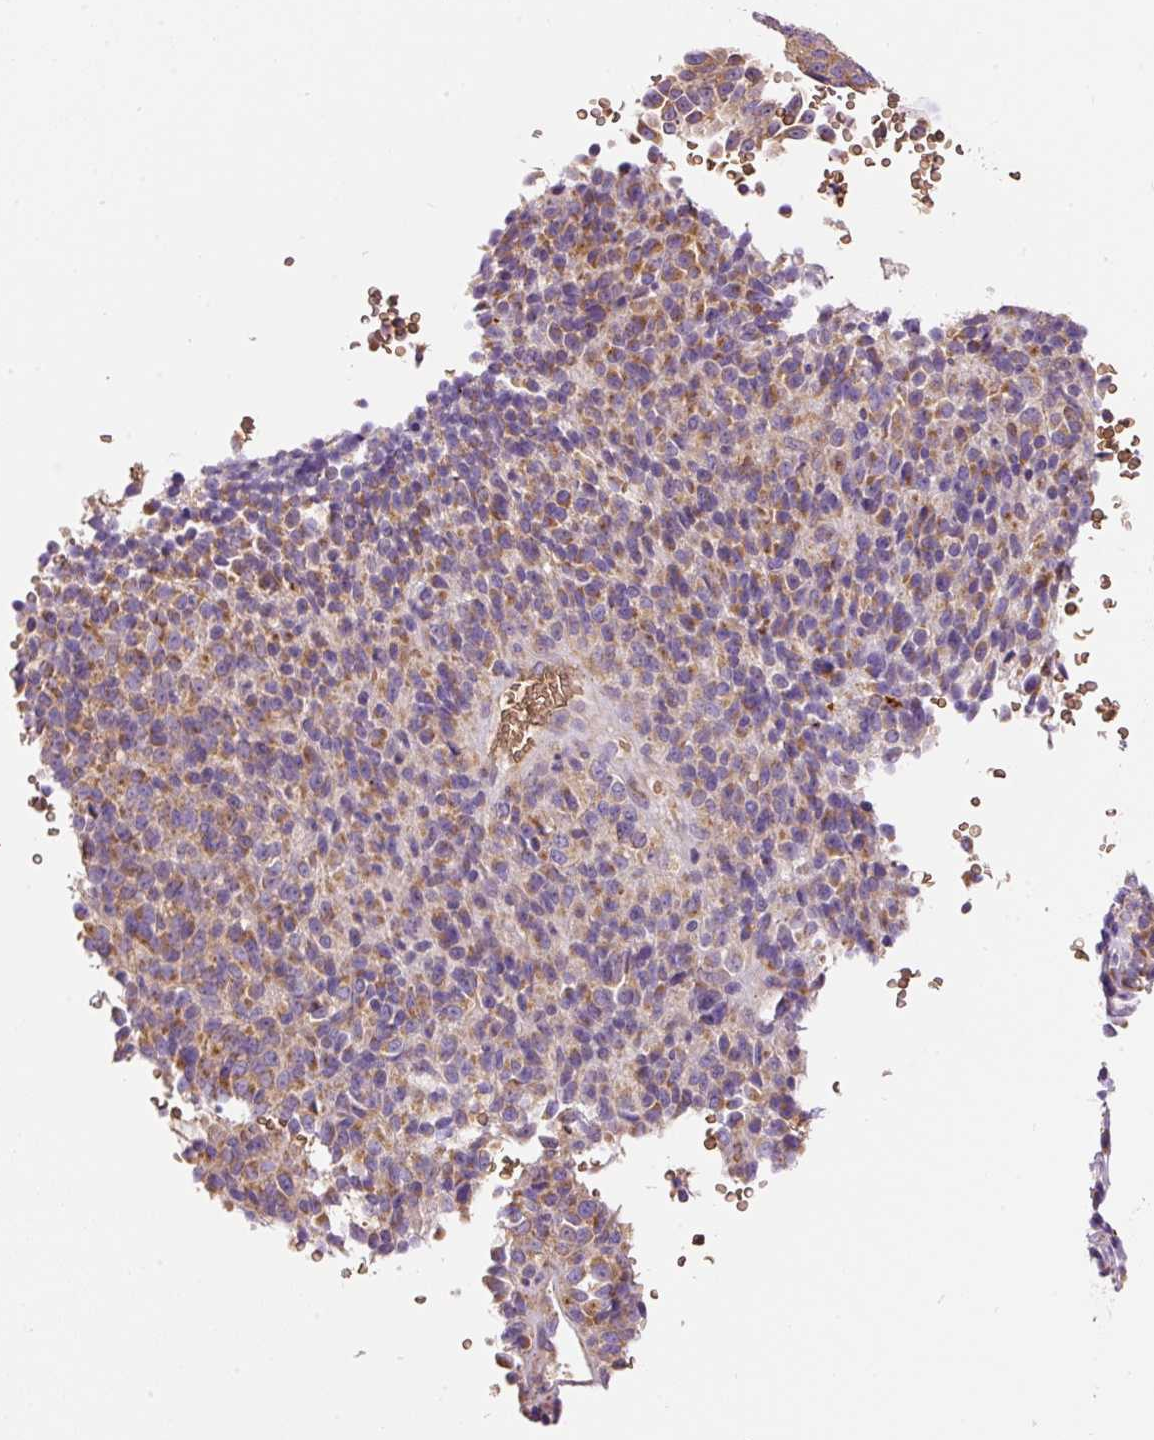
{"staining": {"intensity": "moderate", "quantity": ">75%", "location": "cytoplasmic/membranous"}, "tissue": "melanoma", "cell_type": "Tumor cells", "image_type": "cancer", "snomed": [{"axis": "morphology", "description": "Malignant melanoma, Metastatic site"}, {"axis": "topography", "description": "Brain"}], "caption": "Moderate cytoplasmic/membranous protein positivity is appreciated in about >75% of tumor cells in melanoma.", "gene": "PRRC2A", "patient": {"sex": "female", "age": 56}}